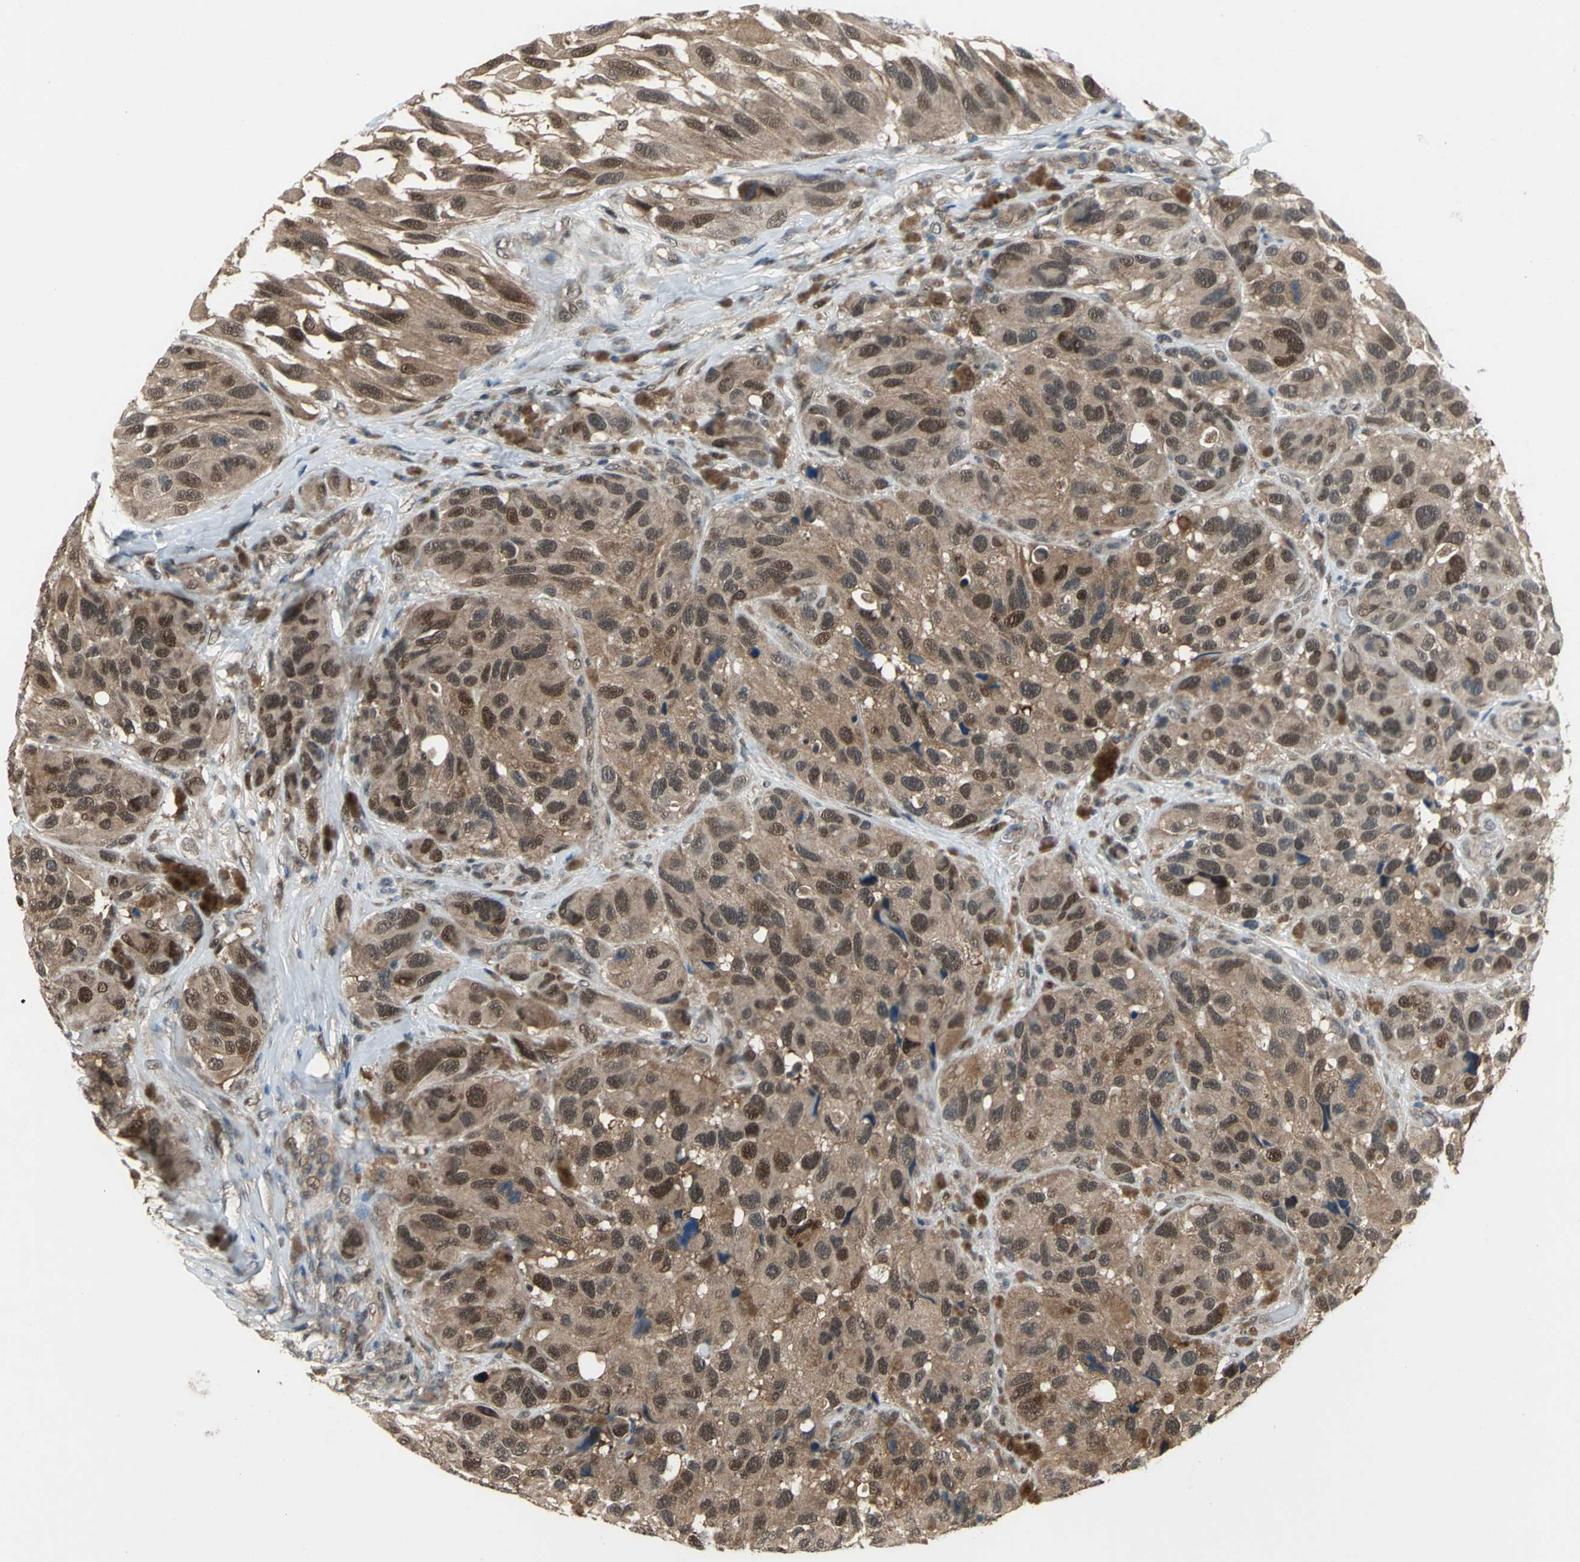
{"staining": {"intensity": "moderate", "quantity": ">75%", "location": "cytoplasmic/membranous,nuclear"}, "tissue": "melanoma", "cell_type": "Tumor cells", "image_type": "cancer", "snomed": [{"axis": "morphology", "description": "Malignant melanoma, NOS"}, {"axis": "topography", "description": "Skin"}], "caption": "Immunohistochemistry histopathology image of neoplastic tissue: human melanoma stained using immunohistochemistry exhibits medium levels of moderate protein expression localized specifically in the cytoplasmic/membranous and nuclear of tumor cells, appearing as a cytoplasmic/membranous and nuclear brown color.", "gene": "COPS5", "patient": {"sex": "female", "age": 73}}